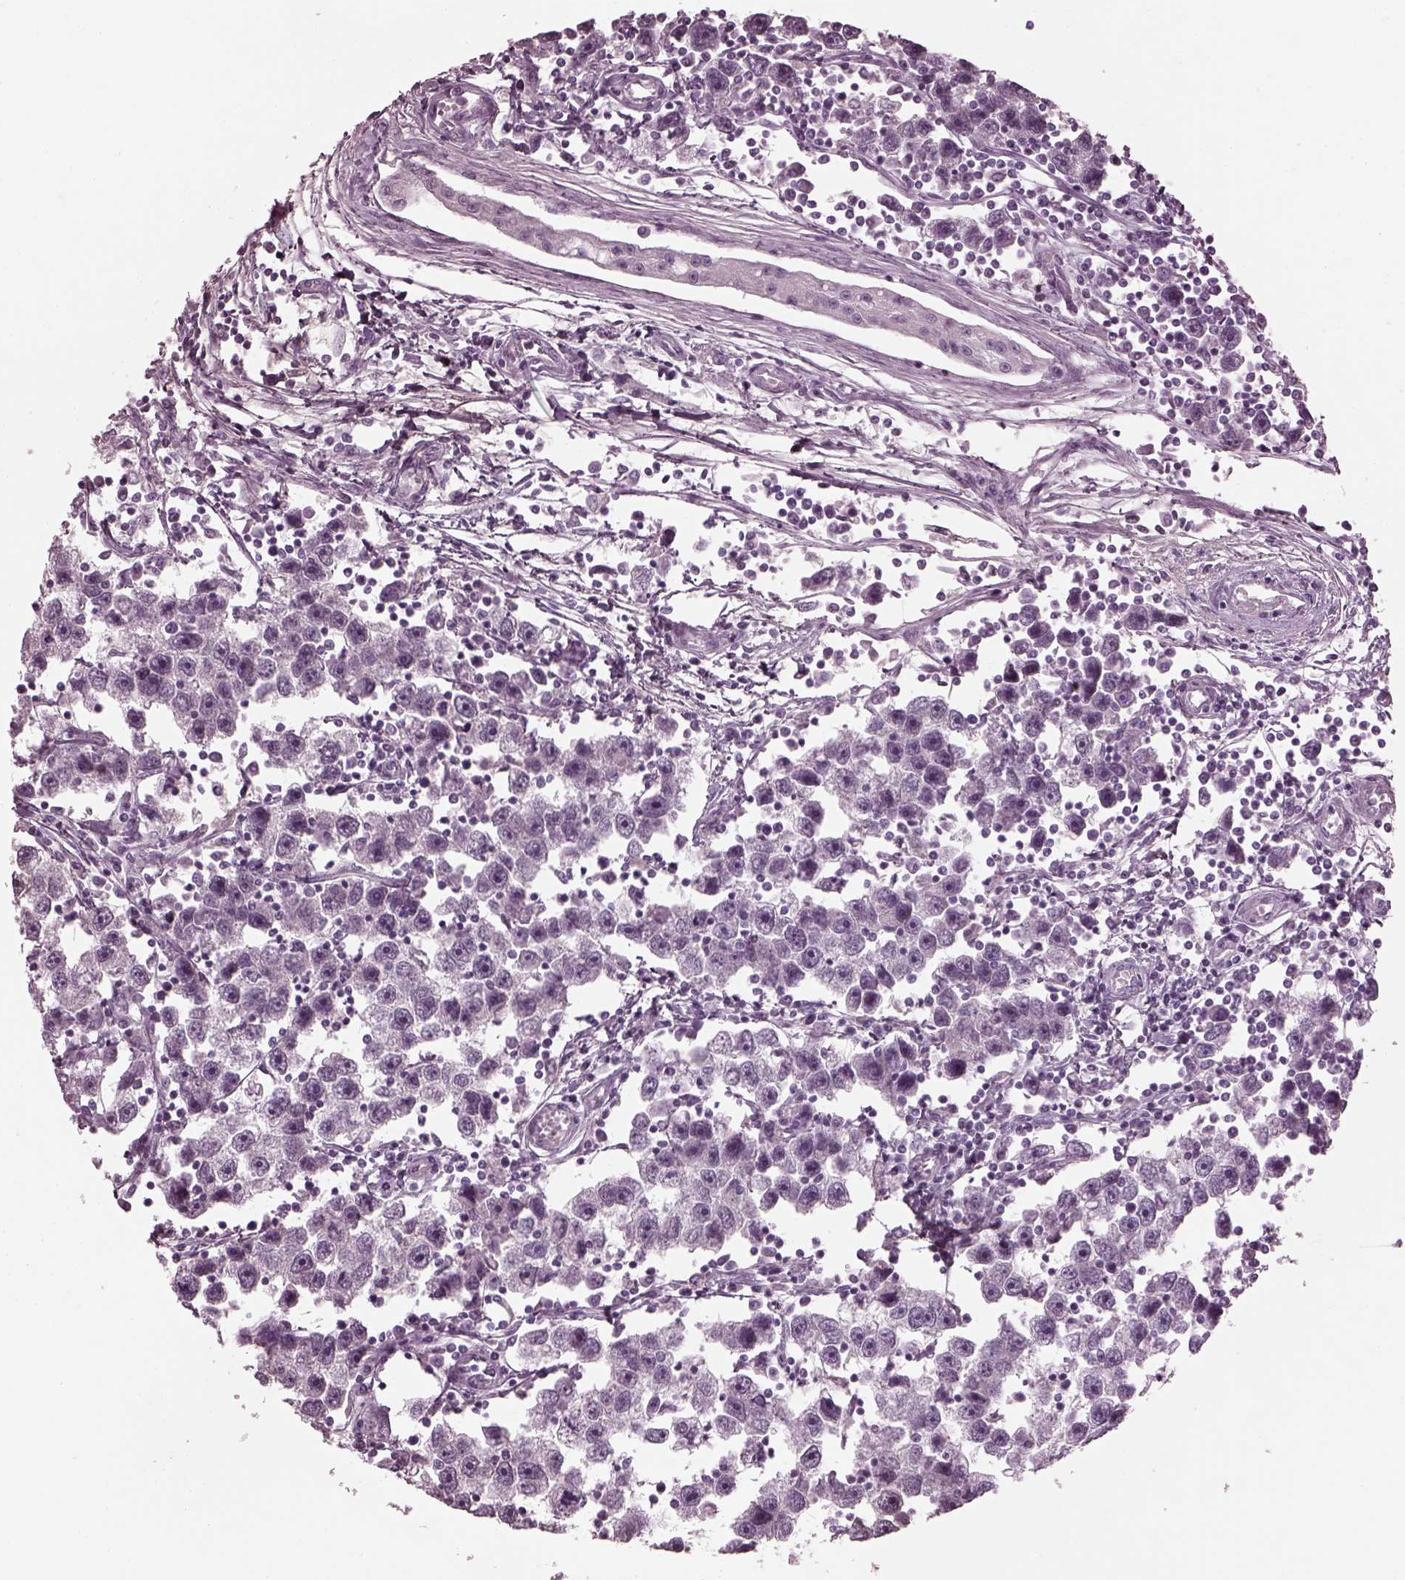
{"staining": {"intensity": "negative", "quantity": "none", "location": "none"}, "tissue": "testis cancer", "cell_type": "Tumor cells", "image_type": "cancer", "snomed": [{"axis": "morphology", "description": "Seminoma, NOS"}, {"axis": "topography", "description": "Testis"}], "caption": "The photomicrograph shows no significant expression in tumor cells of testis cancer (seminoma).", "gene": "SLC6A17", "patient": {"sex": "male", "age": 30}}